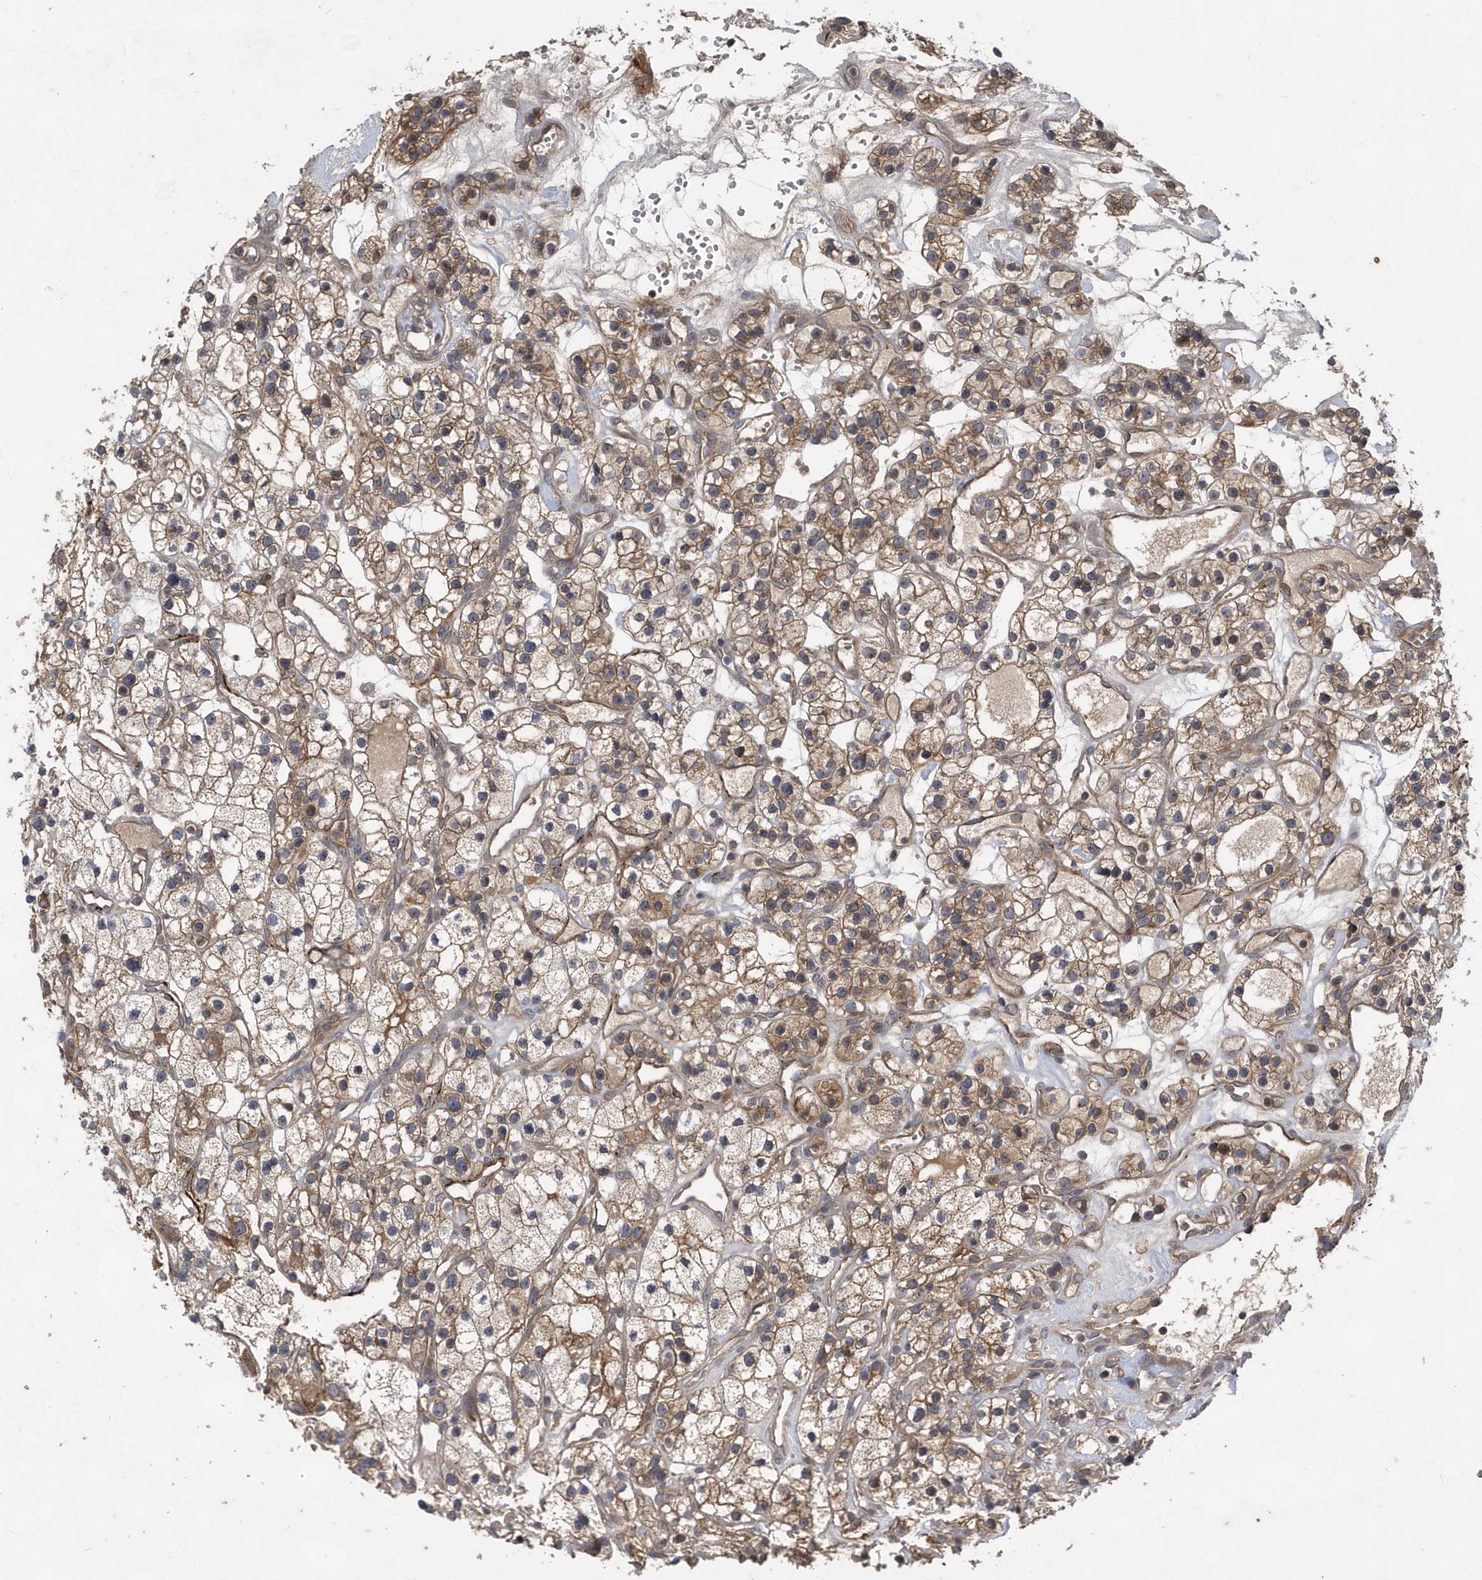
{"staining": {"intensity": "moderate", "quantity": ">75%", "location": "cytoplasmic/membranous"}, "tissue": "renal cancer", "cell_type": "Tumor cells", "image_type": "cancer", "snomed": [{"axis": "morphology", "description": "Adenocarcinoma, NOS"}, {"axis": "topography", "description": "Kidney"}], "caption": "Immunohistochemical staining of human adenocarcinoma (renal) demonstrates medium levels of moderate cytoplasmic/membranous protein staining in approximately >75% of tumor cells.", "gene": "HMGCS1", "patient": {"sex": "female", "age": 57}}